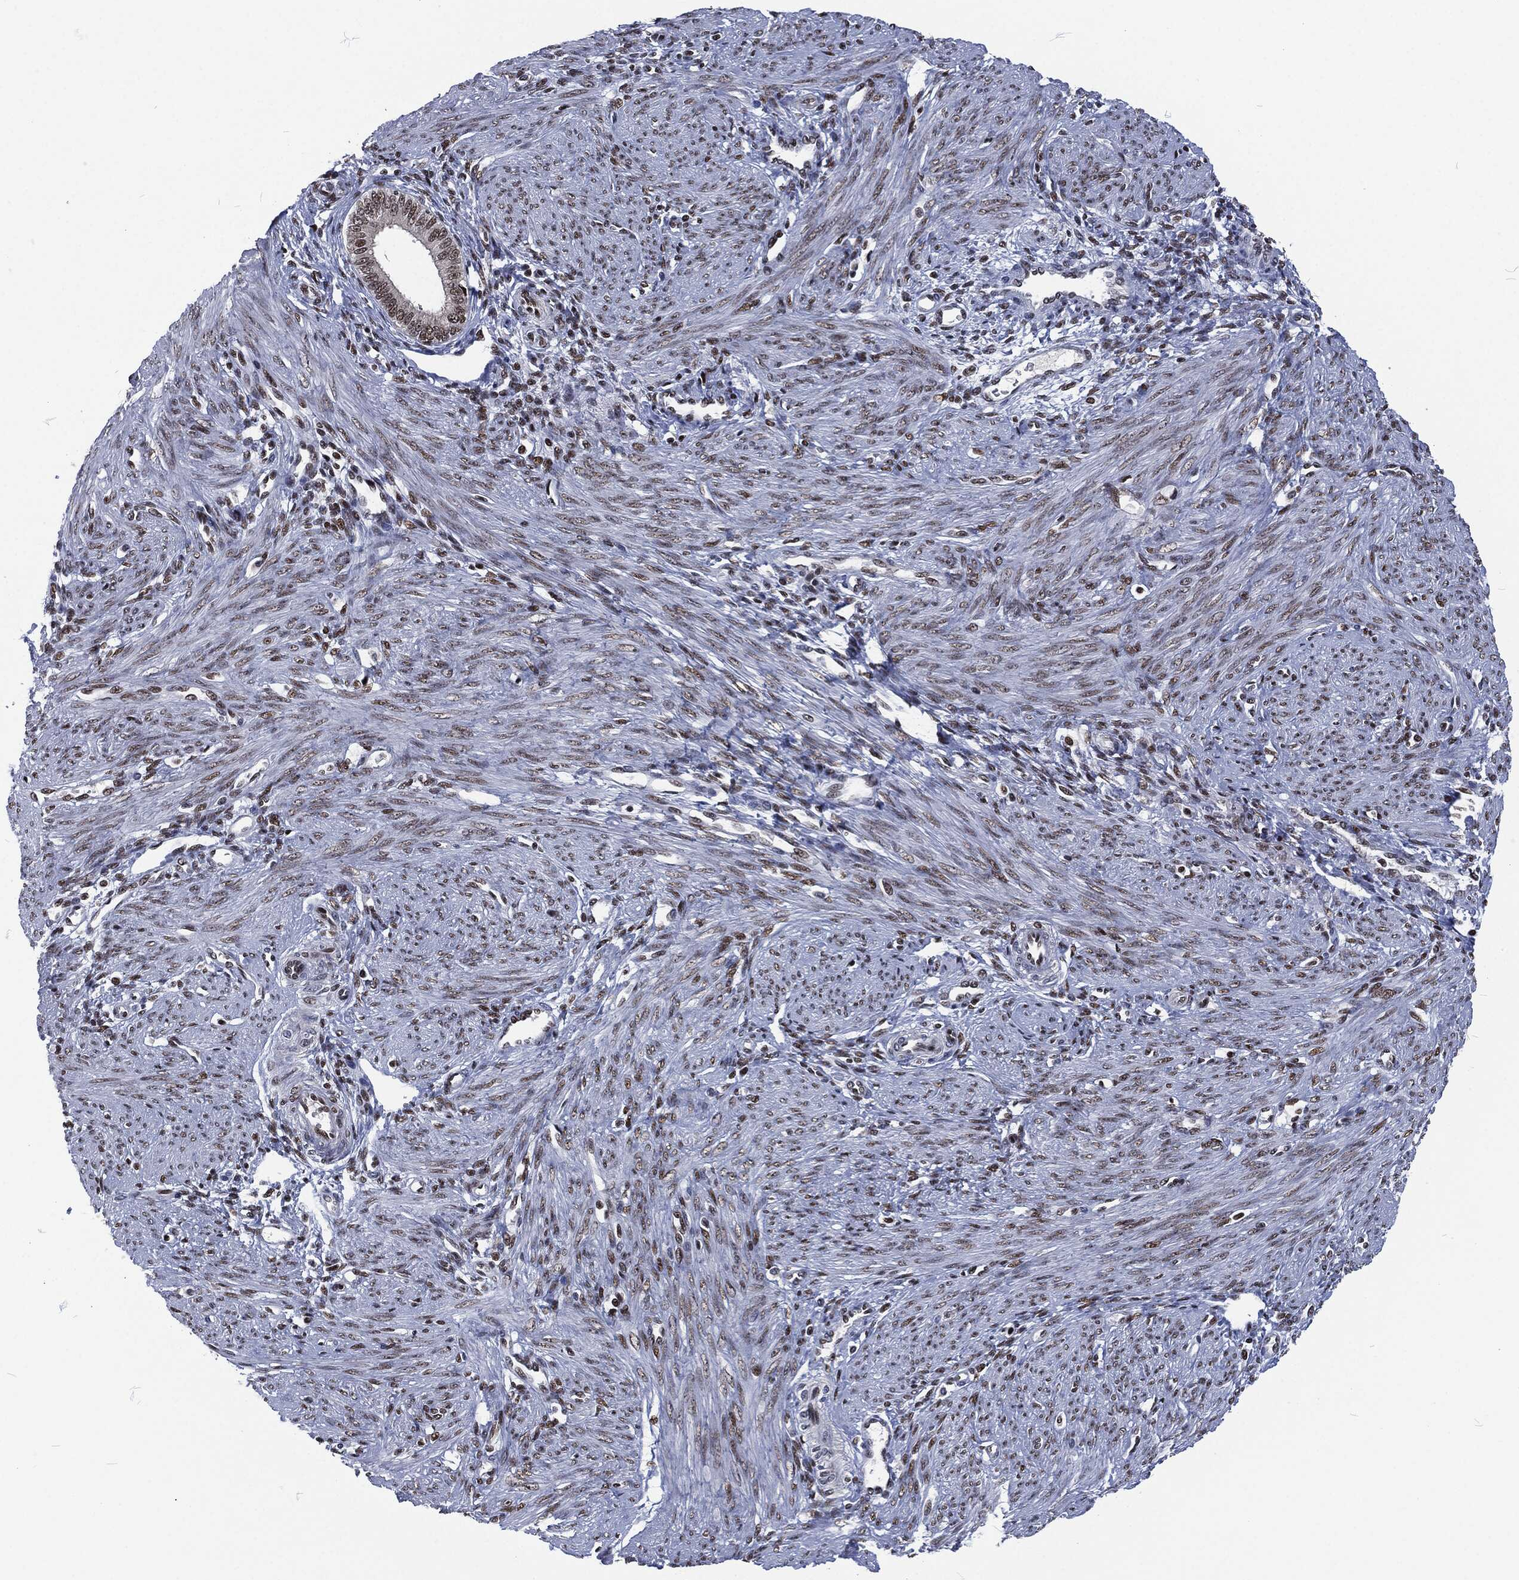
{"staining": {"intensity": "moderate", "quantity": "25%-75%", "location": "nuclear"}, "tissue": "endometrium", "cell_type": "Cells in endometrial stroma", "image_type": "normal", "snomed": [{"axis": "morphology", "description": "Normal tissue, NOS"}, {"axis": "topography", "description": "Endometrium"}], "caption": "This histopathology image displays immunohistochemistry (IHC) staining of unremarkable endometrium, with medium moderate nuclear expression in about 25%-75% of cells in endometrial stroma.", "gene": "DCPS", "patient": {"sex": "female", "age": 39}}